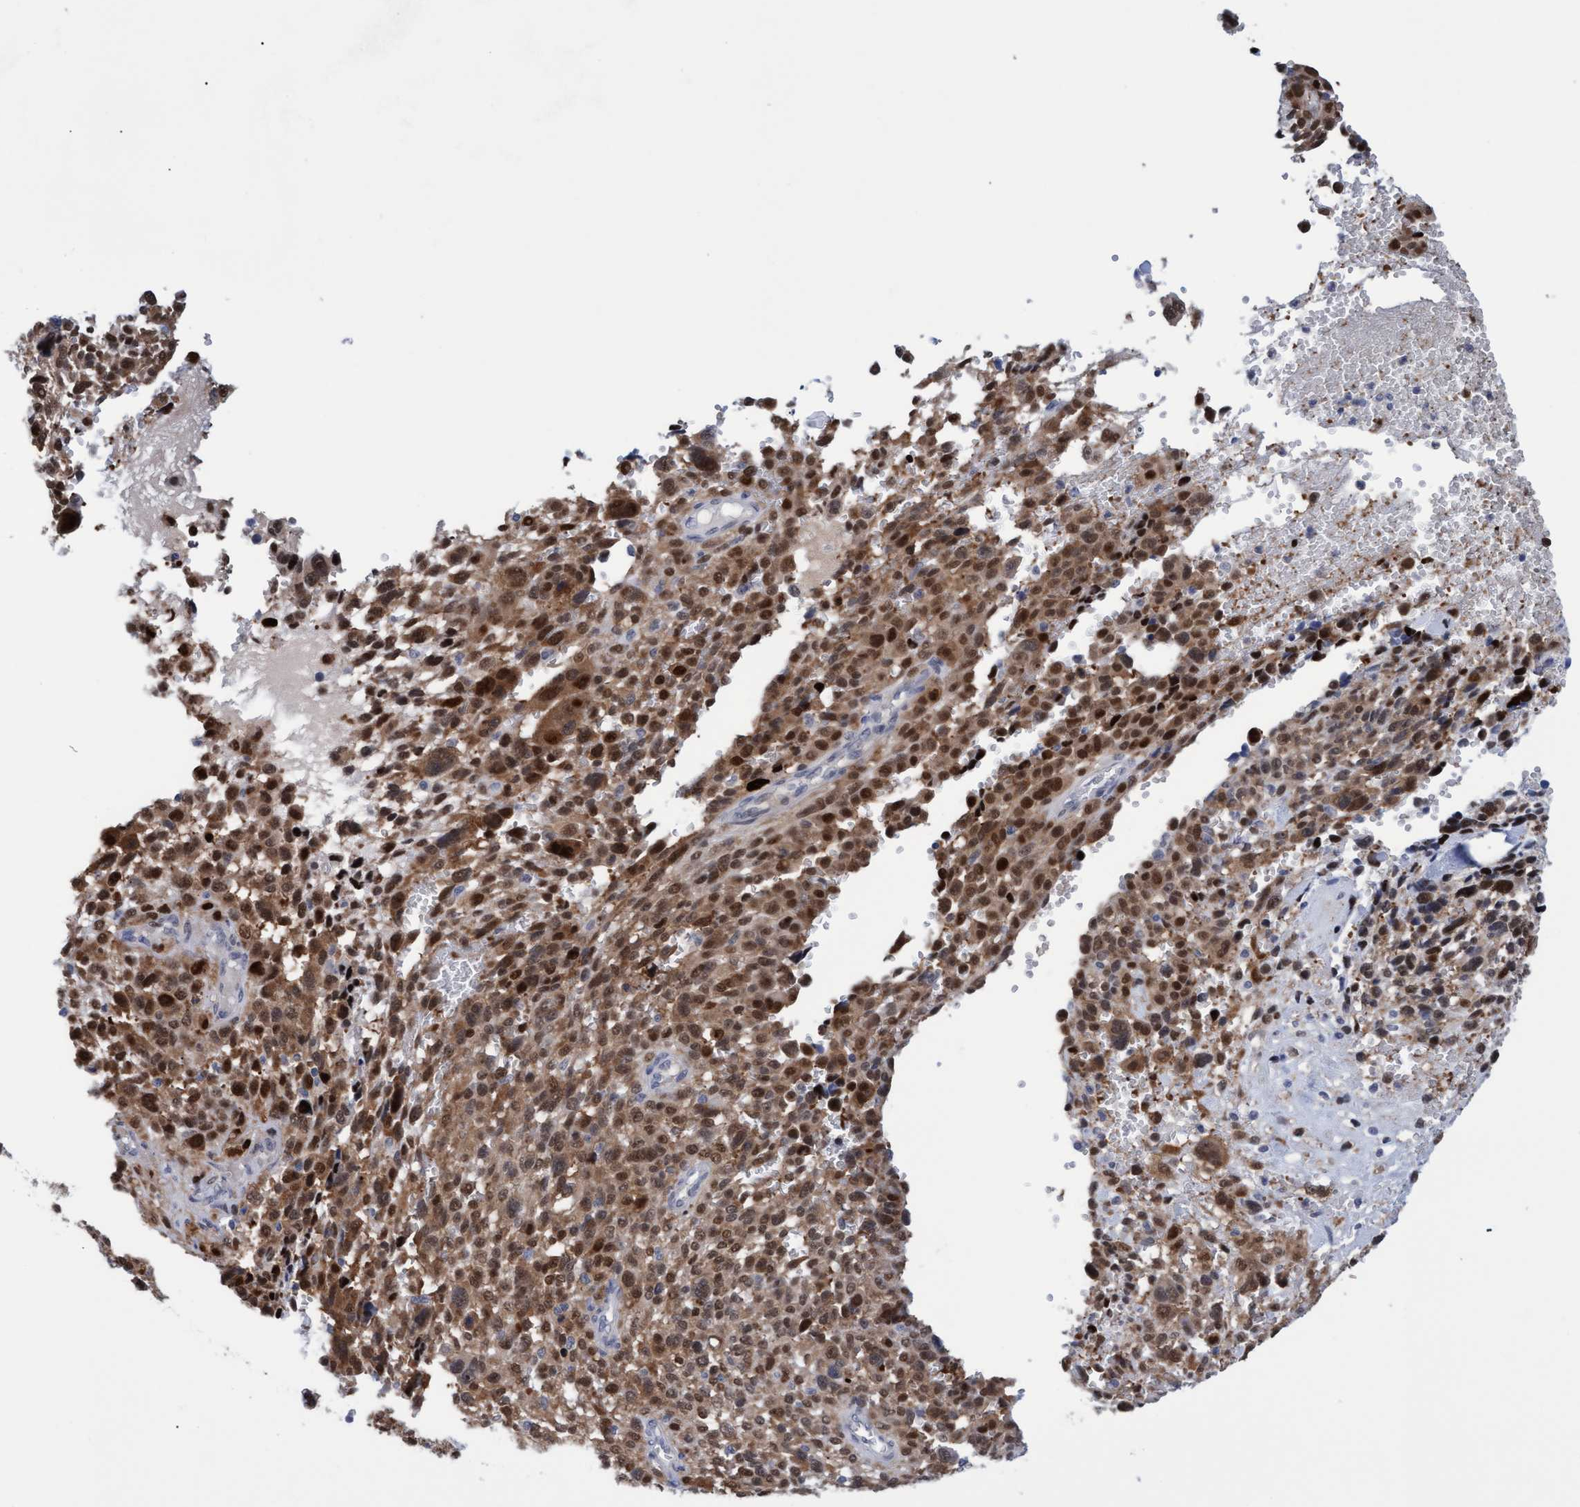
{"staining": {"intensity": "strong", "quantity": ">75%", "location": "cytoplasmic/membranous,nuclear"}, "tissue": "melanoma", "cell_type": "Tumor cells", "image_type": "cancer", "snomed": [{"axis": "morphology", "description": "Malignant melanoma, NOS"}, {"axis": "topography", "description": "Skin"}], "caption": "A micrograph showing strong cytoplasmic/membranous and nuclear positivity in about >75% of tumor cells in melanoma, as visualized by brown immunohistochemical staining.", "gene": "PINX1", "patient": {"sex": "female", "age": 55}}